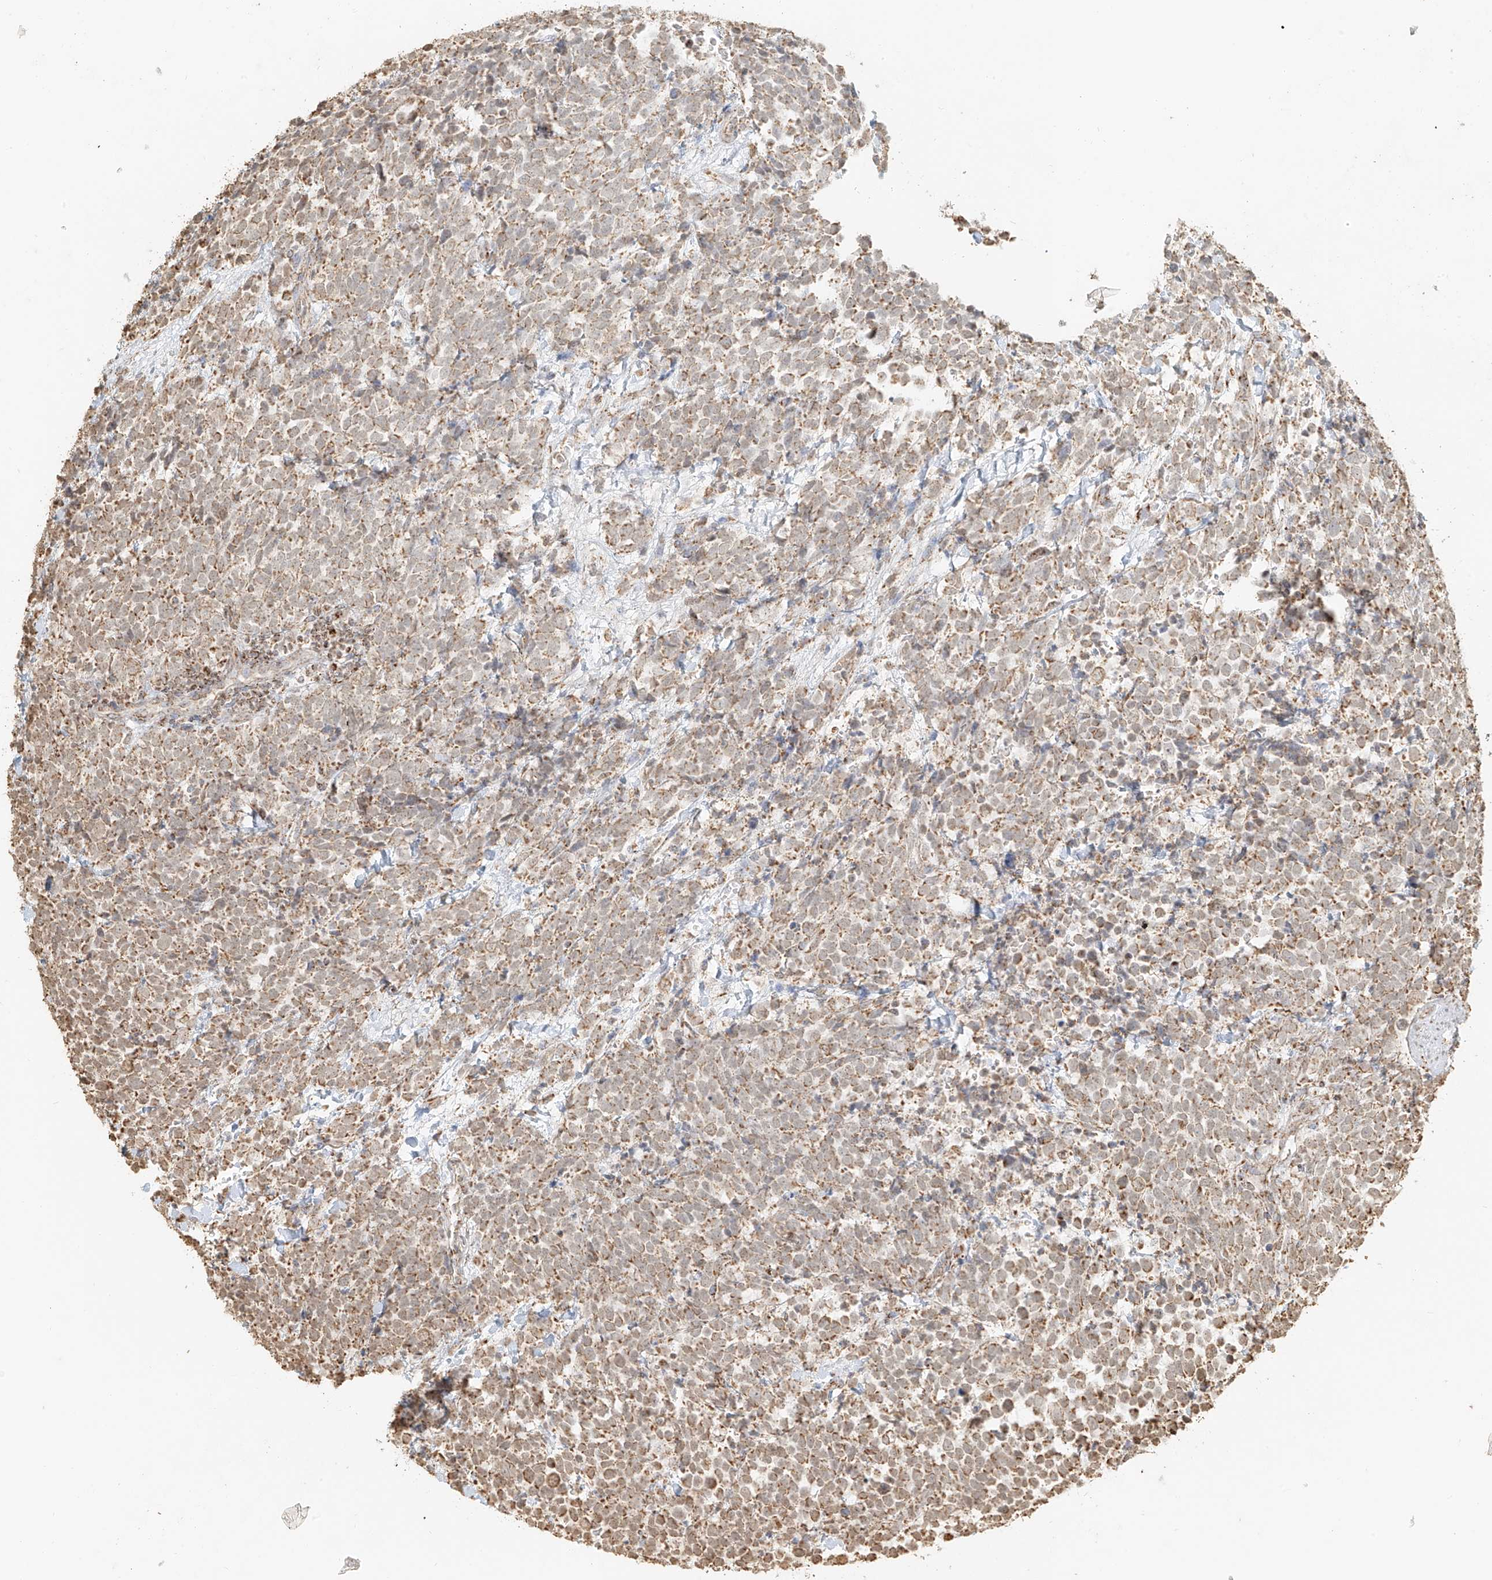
{"staining": {"intensity": "weak", "quantity": "25%-75%", "location": "cytoplasmic/membranous"}, "tissue": "urothelial cancer", "cell_type": "Tumor cells", "image_type": "cancer", "snomed": [{"axis": "morphology", "description": "Urothelial carcinoma, High grade"}, {"axis": "topography", "description": "Urinary bladder"}], "caption": "There is low levels of weak cytoplasmic/membranous positivity in tumor cells of high-grade urothelial carcinoma, as demonstrated by immunohistochemical staining (brown color).", "gene": "MIPEP", "patient": {"sex": "female", "age": 82}}